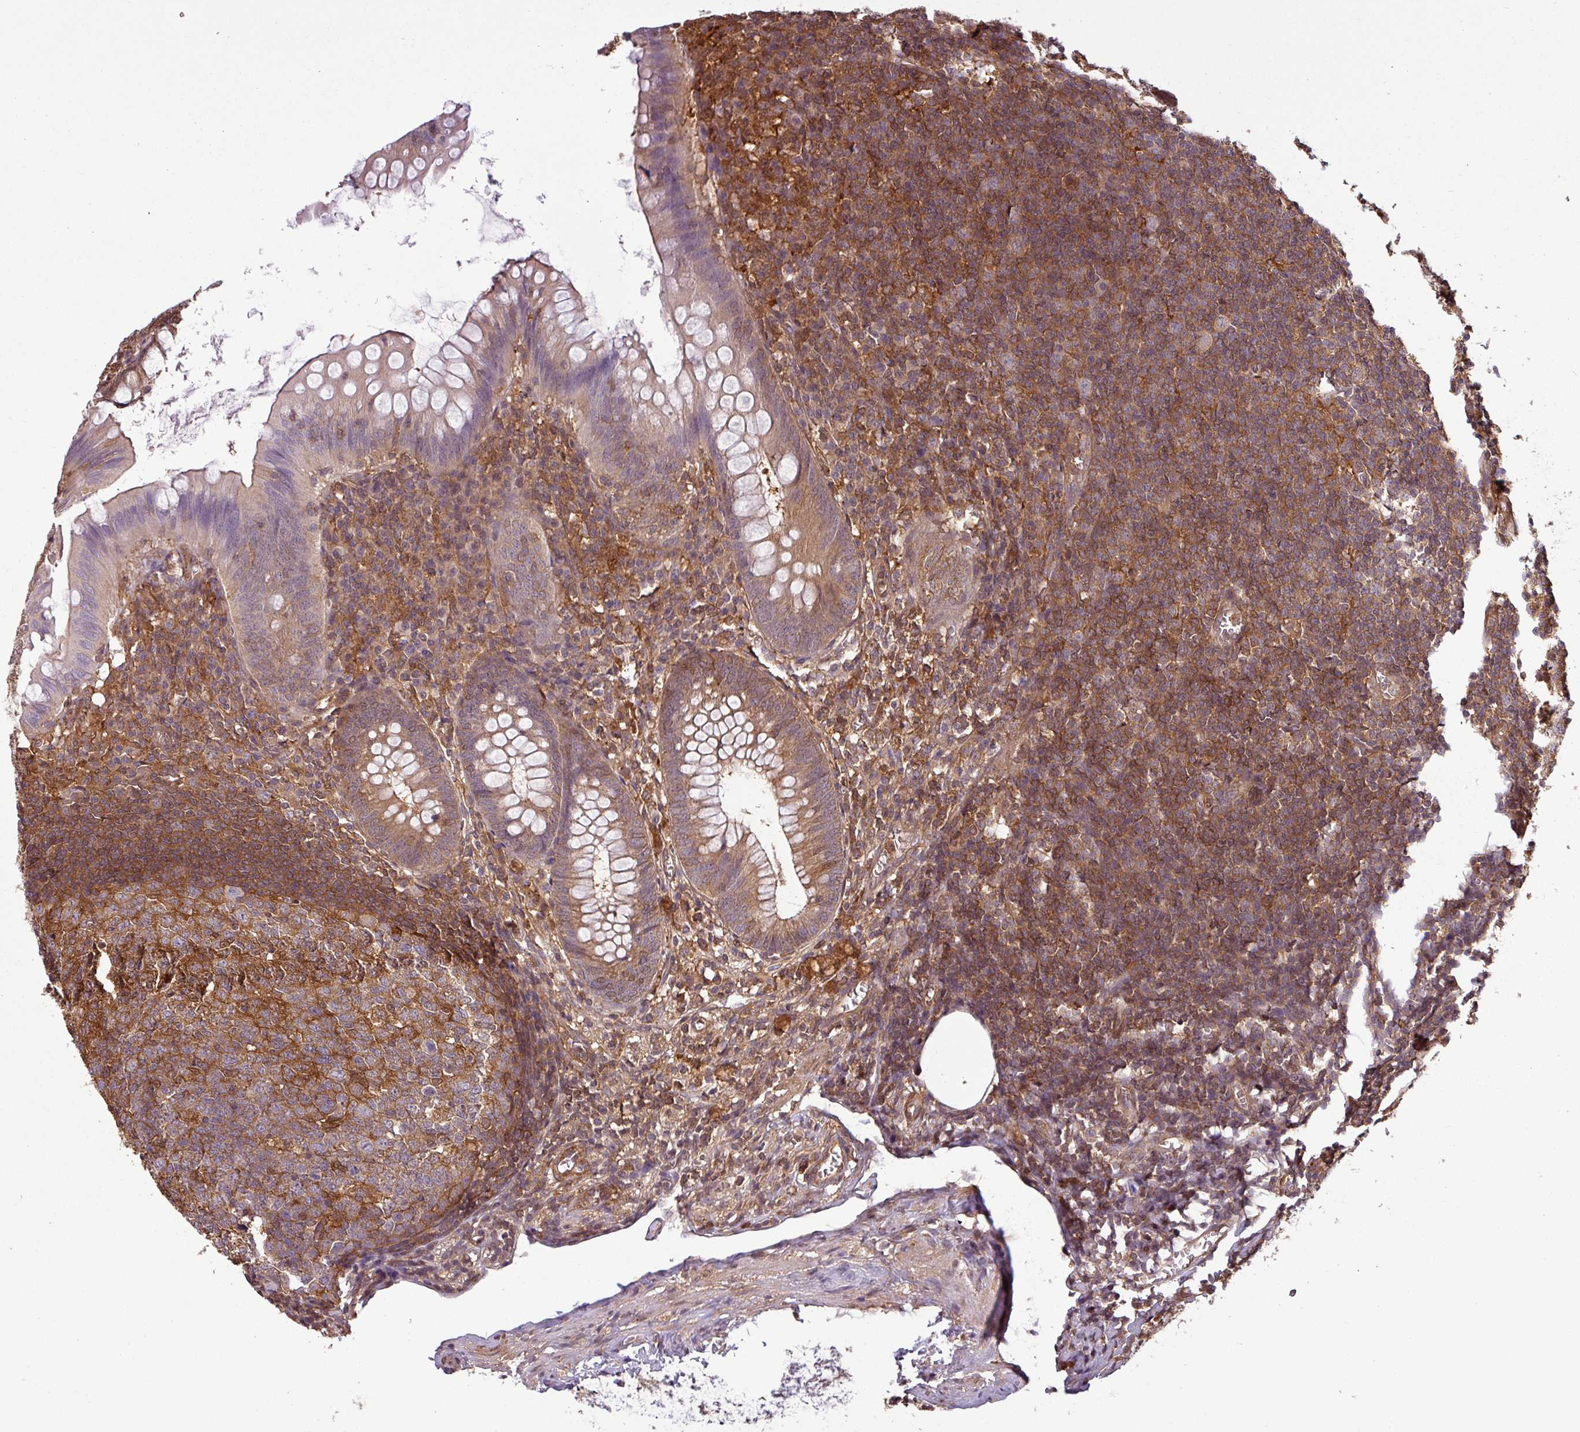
{"staining": {"intensity": "moderate", "quantity": "25%-75%", "location": "cytoplasmic/membranous"}, "tissue": "appendix", "cell_type": "Glandular cells", "image_type": "normal", "snomed": [{"axis": "morphology", "description": "Normal tissue, NOS"}, {"axis": "topography", "description": "Appendix"}], "caption": "A photomicrograph of appendix stained for a protein exhibits moderate cytoplasmic/membranous brown staining in glandular cells. The protein is shown in brown color, while the nuclei are stained blue.", "gene": "SH3BGRL", "patient": {"sex": "male", "age": 56}}